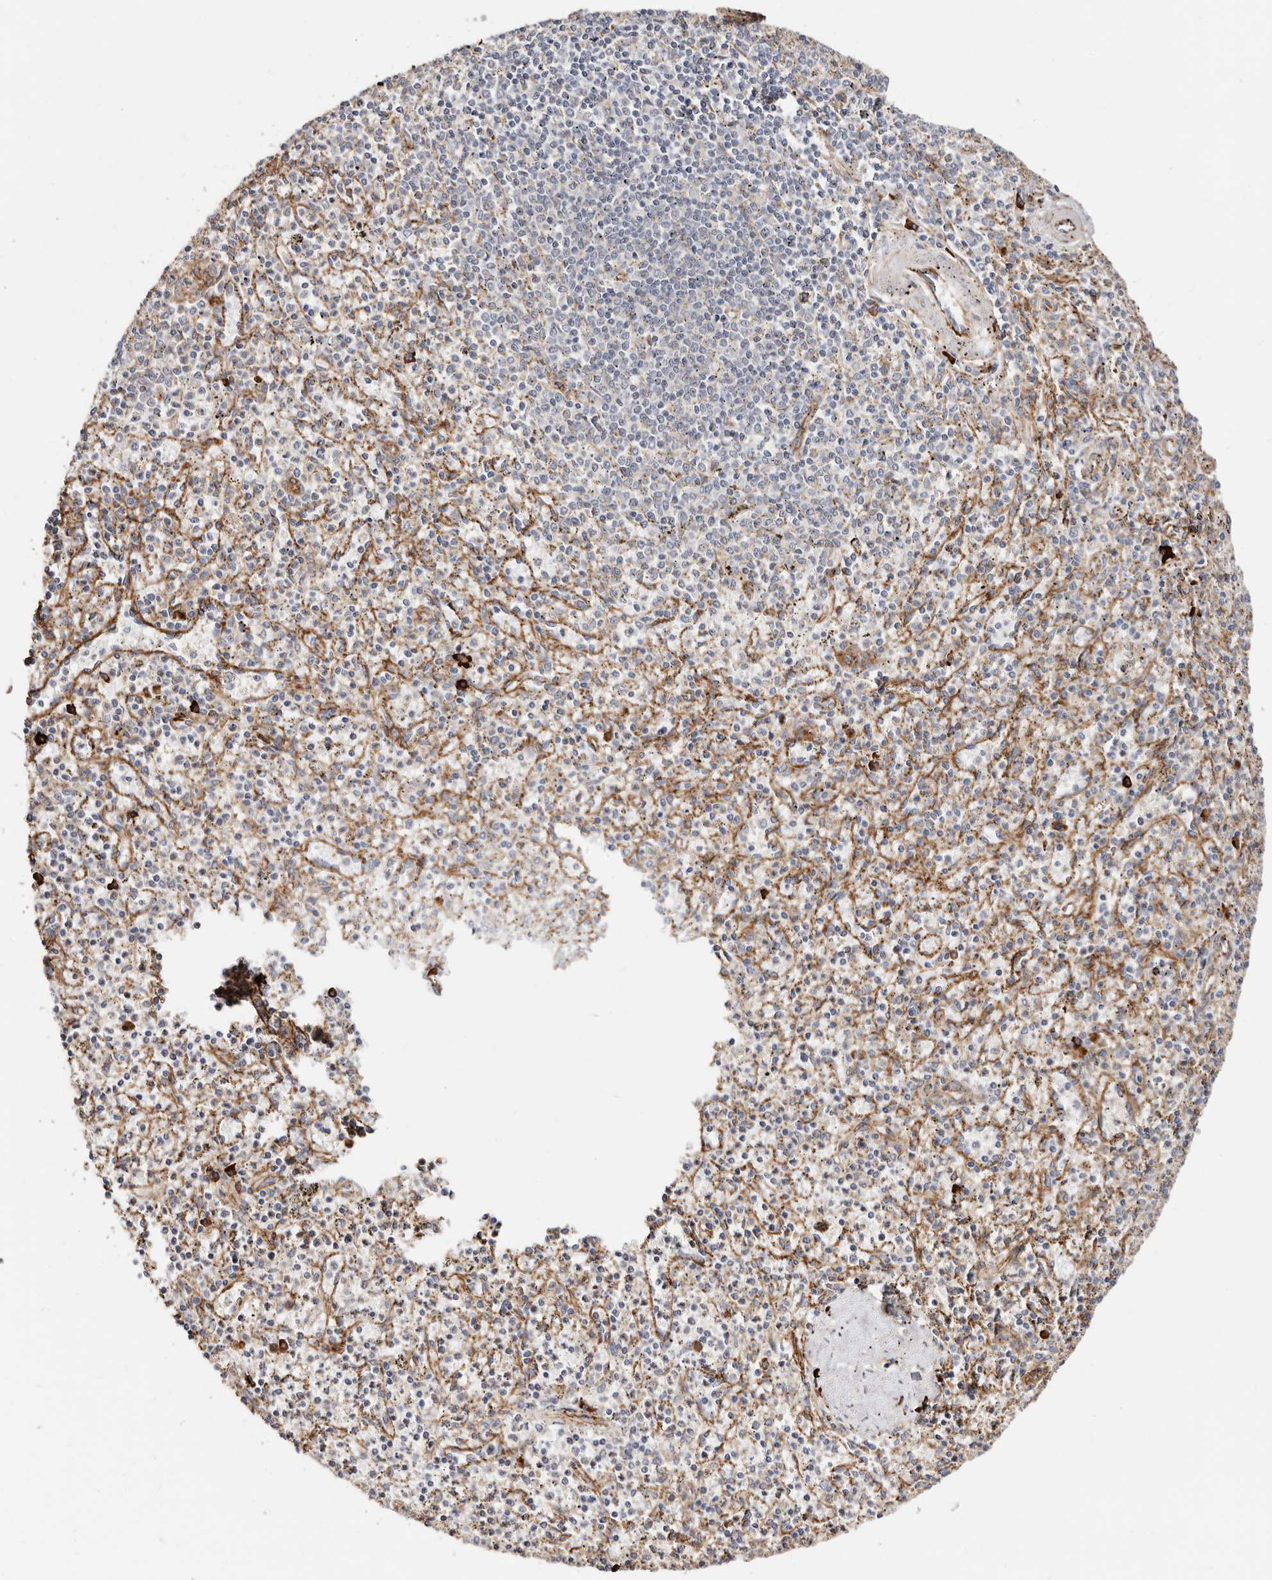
{"staining": {"intensity": "negative", "quantity": "none", "location": "none"}, "tissue": "spleen", "cell_type": "Cells in red pulp", "image_type": "normal", "snomed": [{"axis": "morphology", "description": "Normal tissue, NOS"}, {"axis": "topography", "description": "Spleen"}], "caption": "Immunohistochemistry micrograph of unremarkable spleen: spleen stained with DAB shows no significant protein staining in cells in red pulp. Nuclei are stained in blue.", "gene": "CTNNB1", "patient": {"sex": "male", "age": 72}}